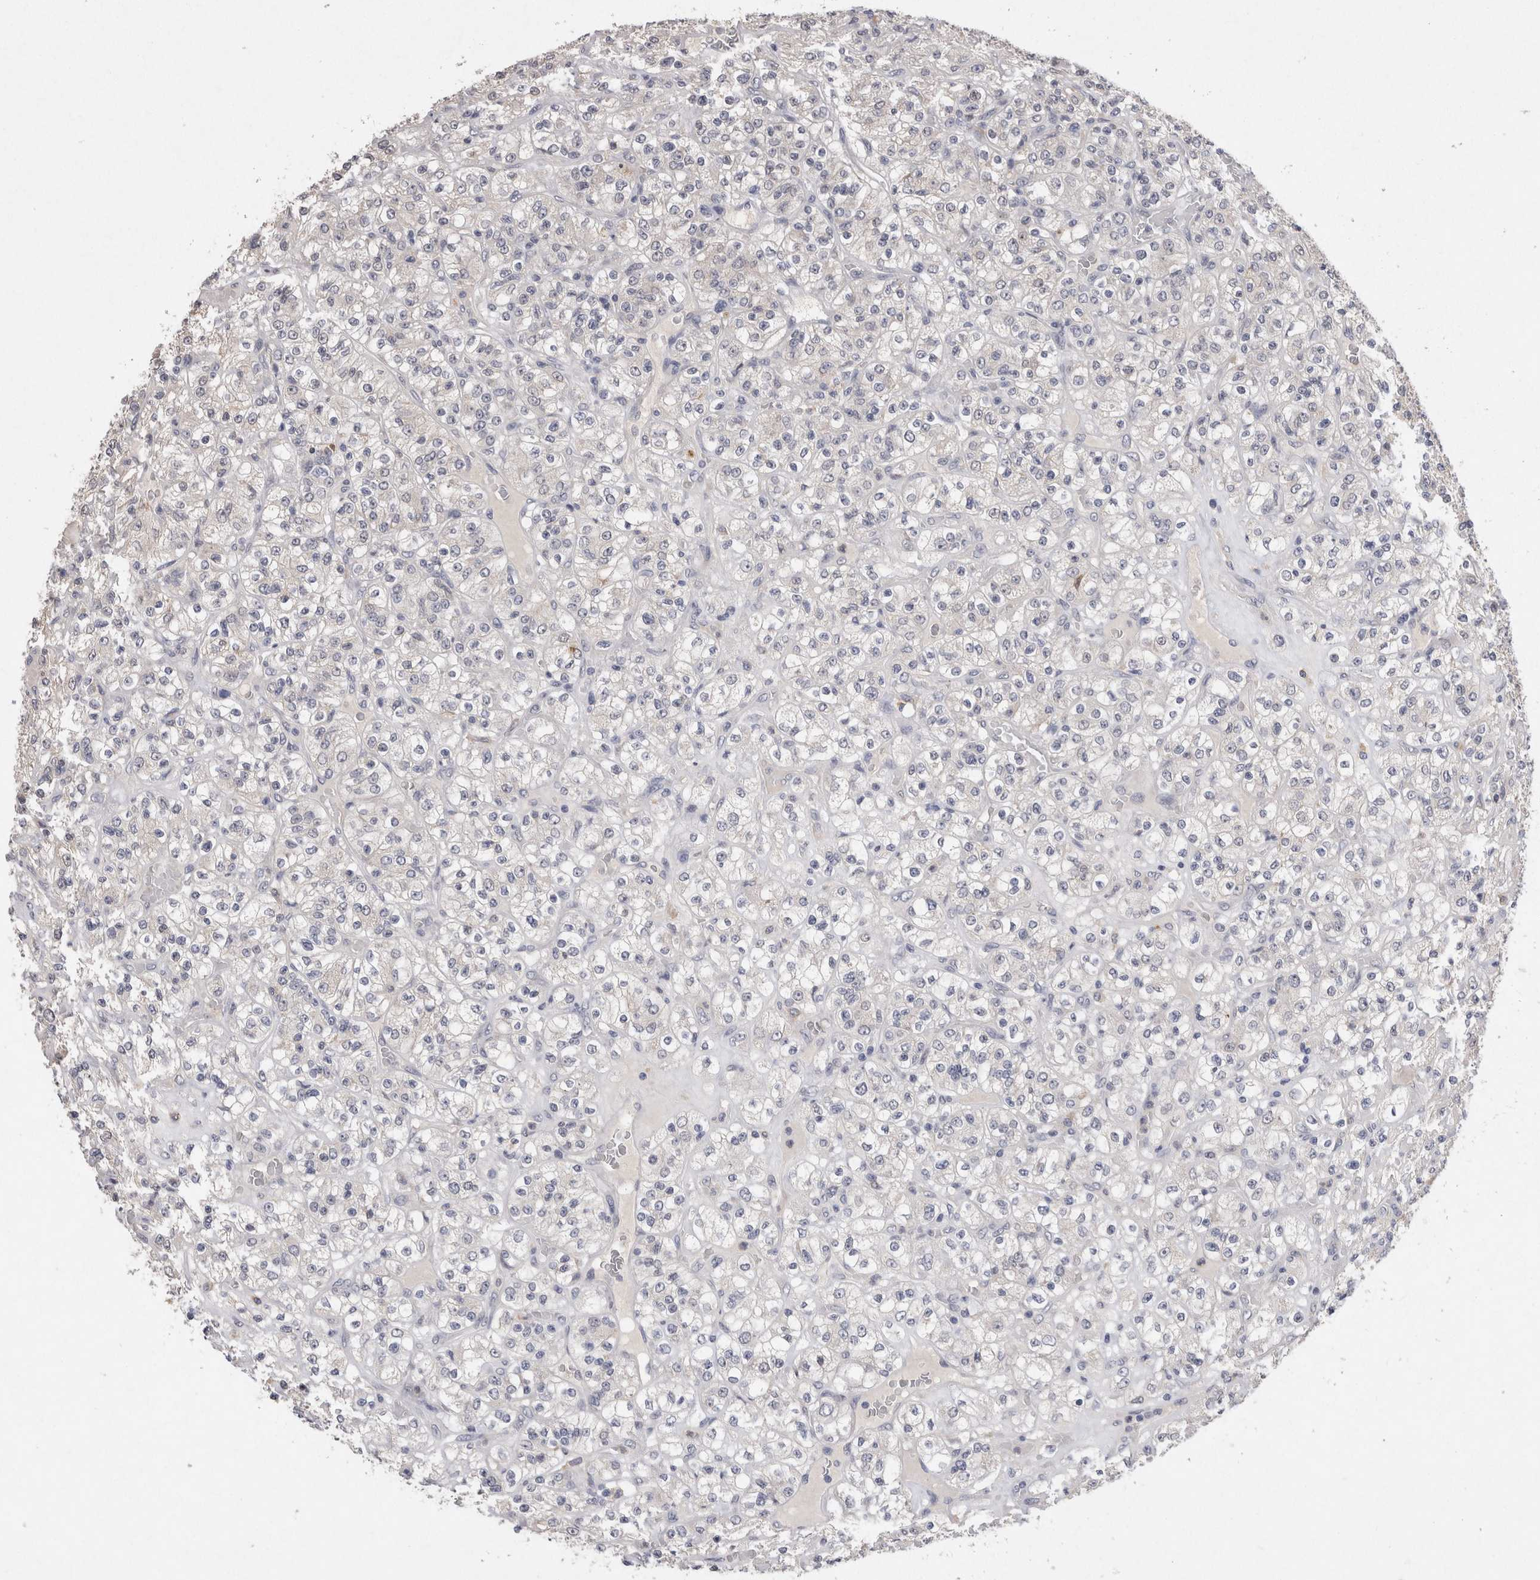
{"staining": {"intensity": "negative", "quantity": "none", "location": "none"}, "tissue": "renal cancer", "cell_type": "Tumor cells", "image_type": "cancer", "snomed": [{"axis": "morphology", "description": "Normal tissue, NOS"}, {"axis": "morphology", "description": "Adenocarcinoma, NOS"}, {"axis": "topography", "description": "Kidney"}], "caption": "An image of renal cancer stained for a protein reveals no brown staining in tumor cells.", "gene": "VSIG4", "patient": {"sex": "female", "age": 72}}